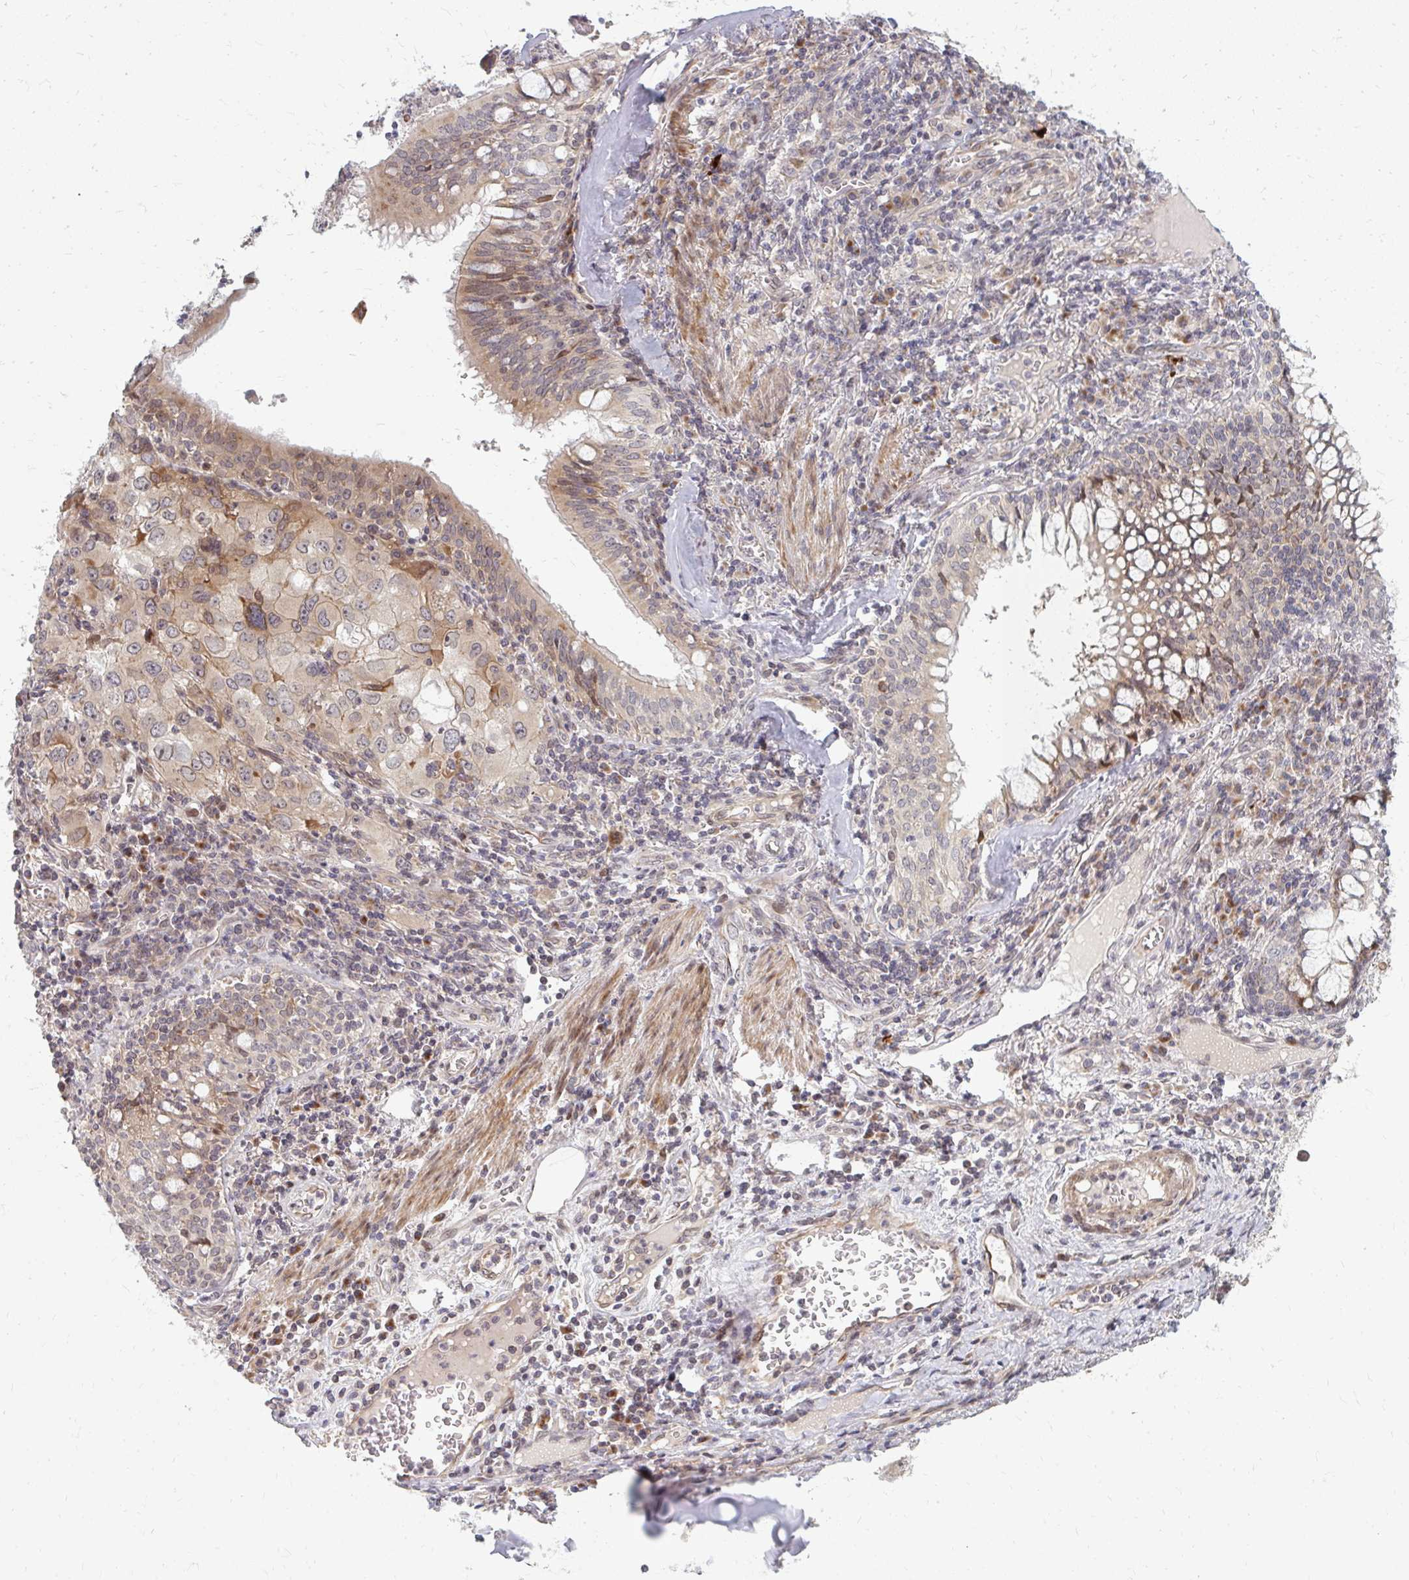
{"staining": {"intensity": "moderate", "quantity": "<25%", "location": "cytoplasmic/membranous"}, "tissue": "lung cancer", "cell_type": "Tumor cells", "image_type": "cancer", "snomed": [{"axis": "morphology", "description": "Adenocarcinoma, NOS"}, {"axis": "morphology", "description": "Adenocarcinoma, metastatic, NOS"}, {"axis": "topography", "description": "Lymph node"}, {"axis": "topography", "description": "Lung"}], "caption": "Lung cancer (adenocarcinoma) was stained to show a protein in brown. There is low levels of moderate cytoplasmic/membranous staining in approximately <25% of tumor cells.", "gene": "ZNF285", "patient": {"sex": "female", "age": 42}}